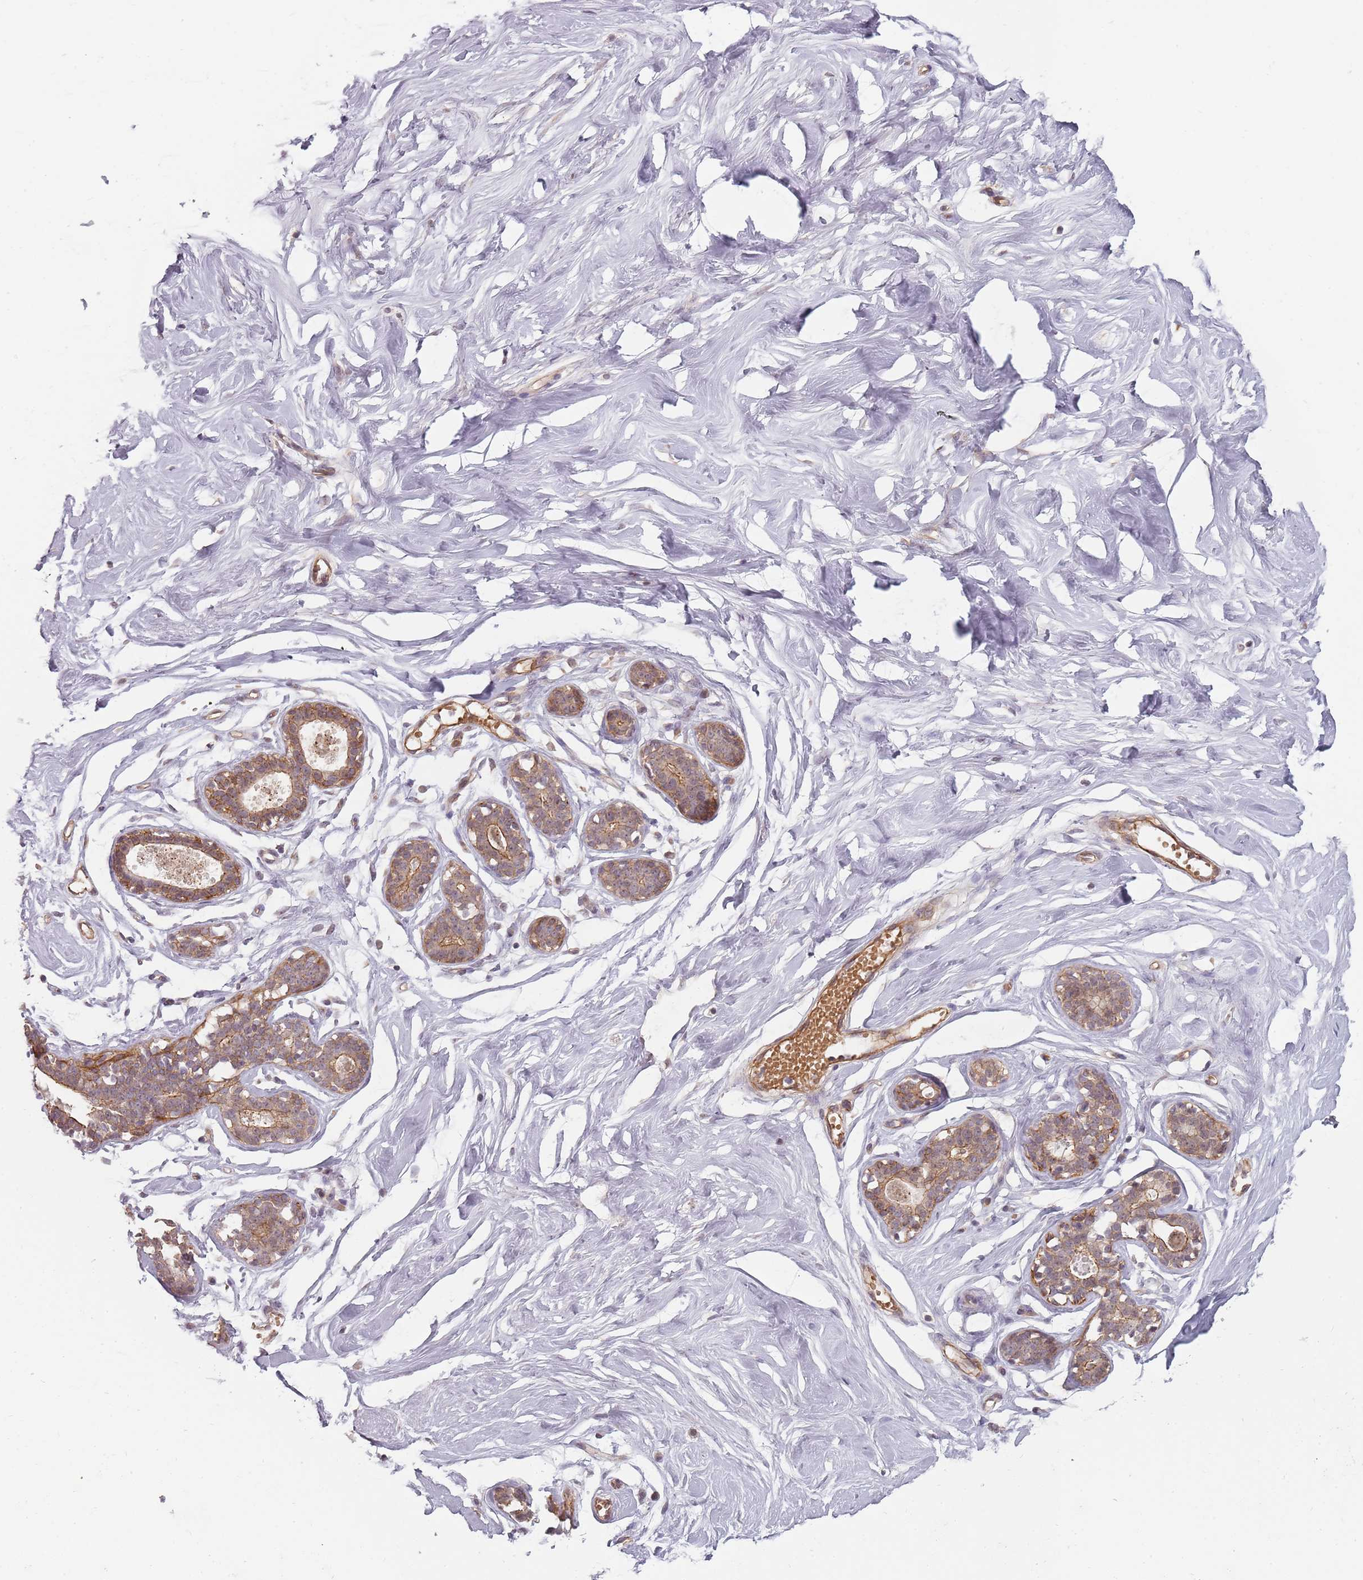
{"staining": {"intensity": "weak", "quantity": "<25%", "location": "cytoplasmic/membranous"}, "tissue": "breast", "cell_type": "Adipocytes", "image_type": "normal", "snomed": [{"axis": "morphology", "description": "Normal tissue, NOS"}, {"axis": "morphology", "description": "Adenoma, NOS"}, {"axis": "topography", "description": "Breast"}], "caption": "An image of breast stained for a protein reveals no brown staining in adipocytes.", "gene": "PPP1R14C", "patient": {"sex": "female", "age": 23}}